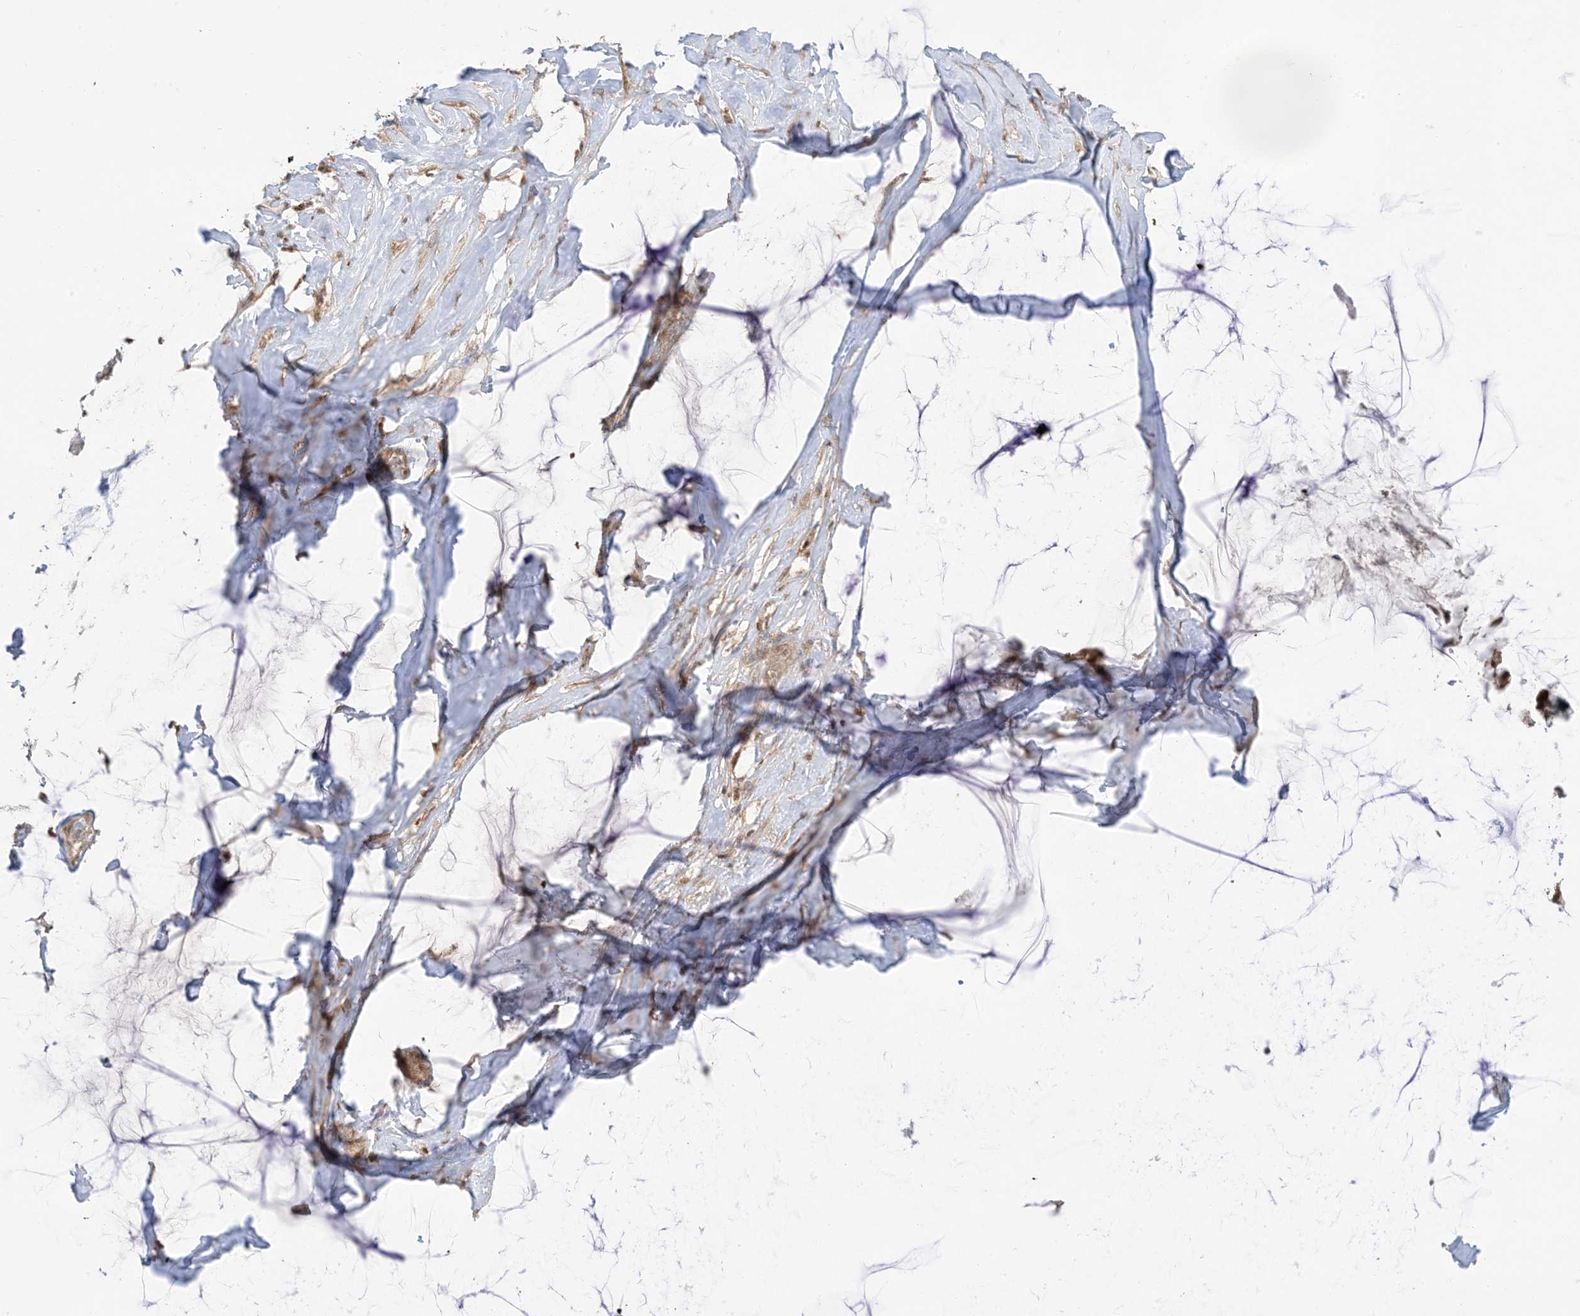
{"staining": {"intensity": "moderate", "quantity": ">75%", "location": "cytoplasmic/membranous,nuclear"}, "tissue": "ovarian cancer", "cell_type": "Tumor cells", "image_type": "cancer", "snomed": [{"axis": "morphology", "description": "Cystadenocarcinoma, mucinous, NOS"}, {"axis": "topography", "description": "Ovary"}], "caption": "An IHC histopathology image of tumor tissue is shown. Protein staining in brown labels moderate cytoplasmic/membranous and nuclear positivity in ovarian cancer within tumor cells.", "gene": "PTPA", "patient": {"sex": "female", "age": 39}}